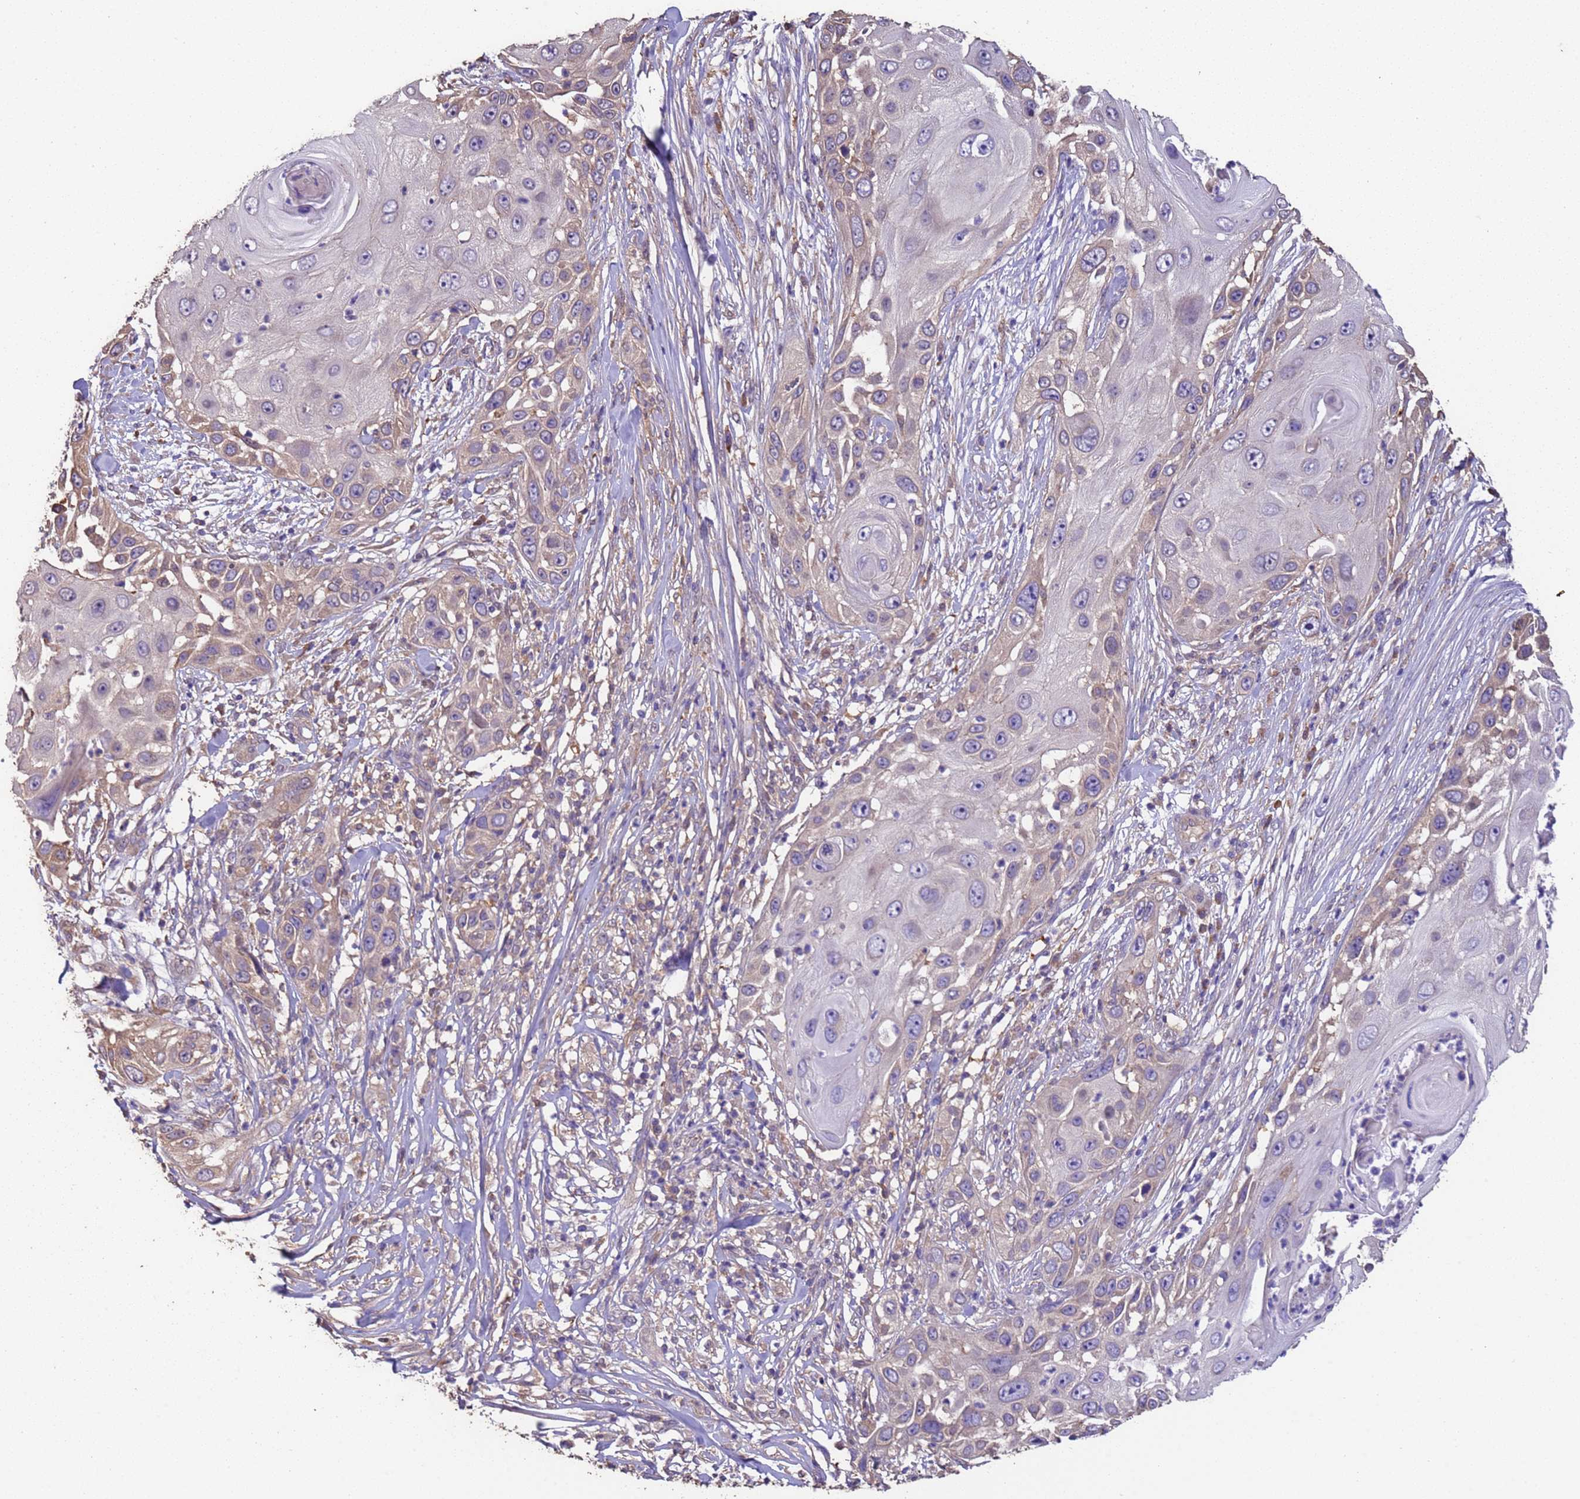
{"staining": {"intensity": "weak", "quantity": "<25%", "location": "cytoplasmic/membranous"}, "tissue": "skin cancer", "cell_type": "Tumor cells", "image_type": "cancer", "snomed": [{"axis": "morphology", "description": "Squamous cell carcinoma, NOS"}, {"axis": "topography", "description": "Skin"}], "caption": "DAB immunohistochemical staining of skin squamous cell carcinoma displays no significant expression in tumor cells.", "gene": "NPHP1", "patient": {"sex": "female", "age": 44}}